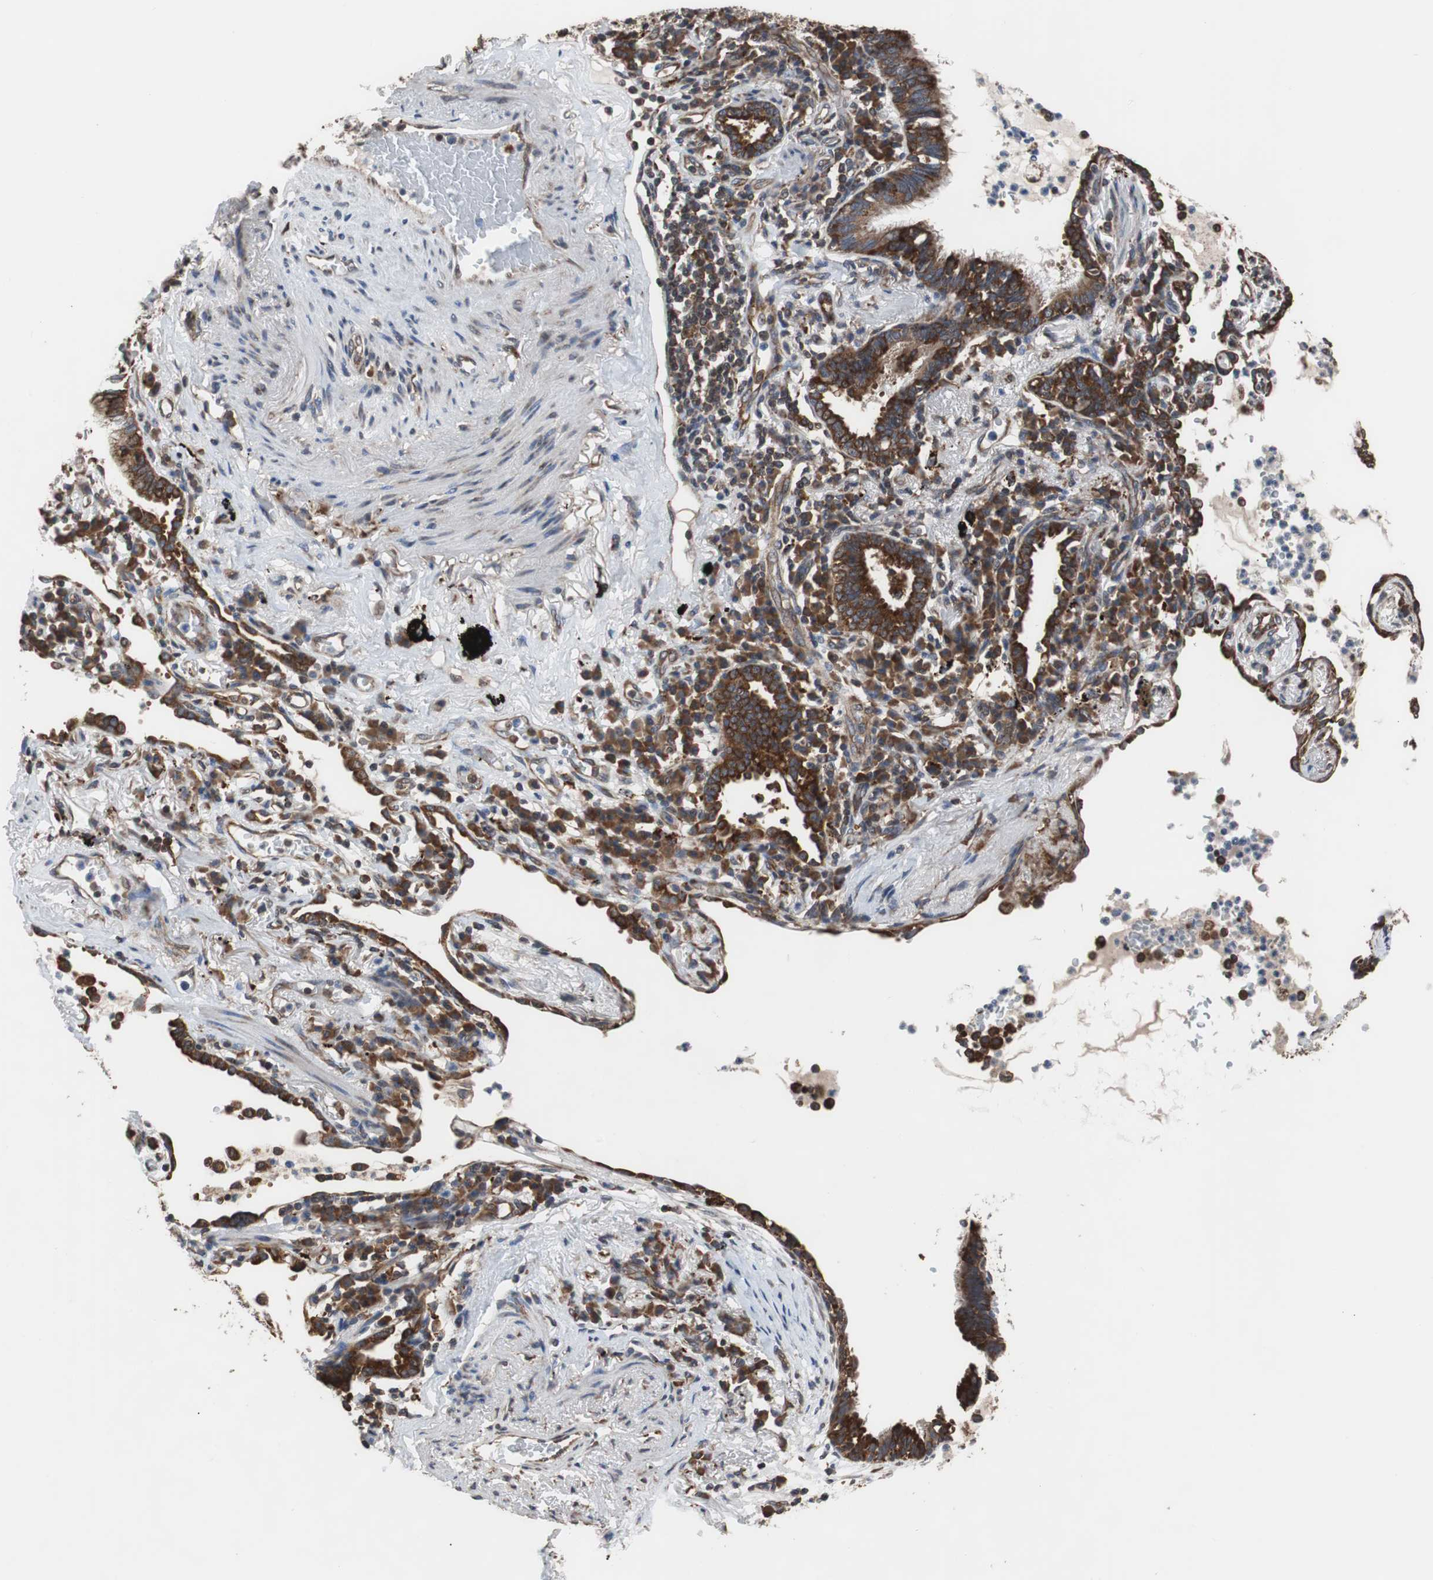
{"staining": {"intensity": "strong", "quantity": ">75%", "location": "cytoplasmic/membranous"}, "tissue": "lung cancer", "cell_type": "Tumor cells", "image_type": "cancer", "snomed": [{"axis": "morphology", "description": "Adenocarcinoma, NOS"}, {"axis": "topography", "description": "Lung"}], "caption": "Lung adenocarcinoma stained for a protein demonstrates strong cytoplasmic/membranous positivity in tumor cells. (DAB IHC with brightfield microscopy, high magnification).", "gene": "USP10", "patient": {"sex": "female", "age": 70}}